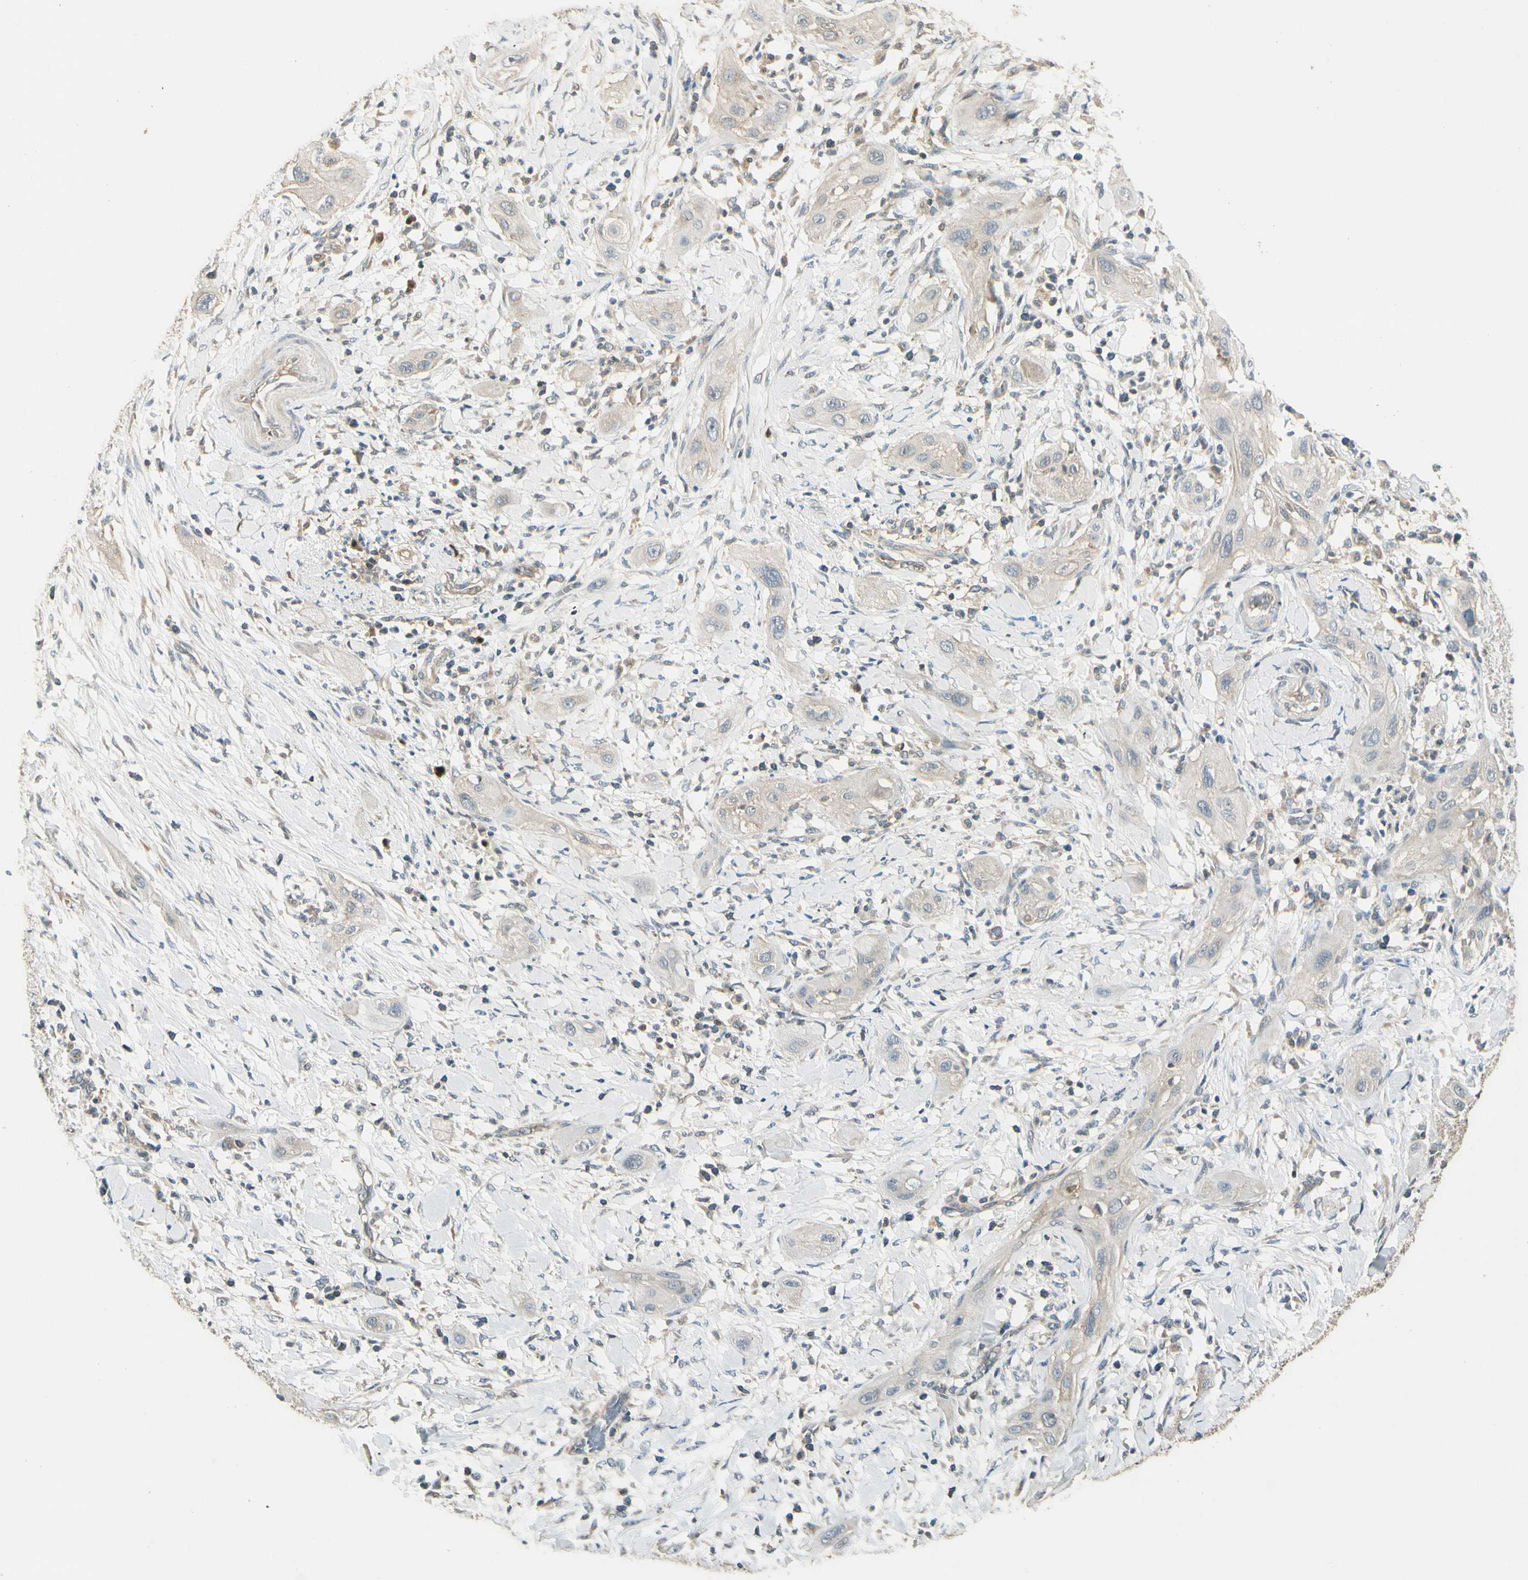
{"staining": {"intensity": "weak", "quantity": "<25%", "location": "cytoplasmic/membranous"}, "tissue": "lung cancer", "cell_type": "Tumor cells", "image_type": "cancer", "snomed": [{"axis": "morphology", "description": "Squamous cell carcinoma, NOS"}, {"axis": "topography", "description": "Lung"}], "caption": "An immunohistochemistry (IHC) histopathology image of squamous cell carcinoma (lung) is shown. There is no staining in tumor cells of squamous cell carcinoma (lung). The staining is performed using DAB brown chromogen with nuclei counter-stained in using hematoxylin.", "gene": "PLXNA1", "patient": {"sex": "female", "age": 47}}